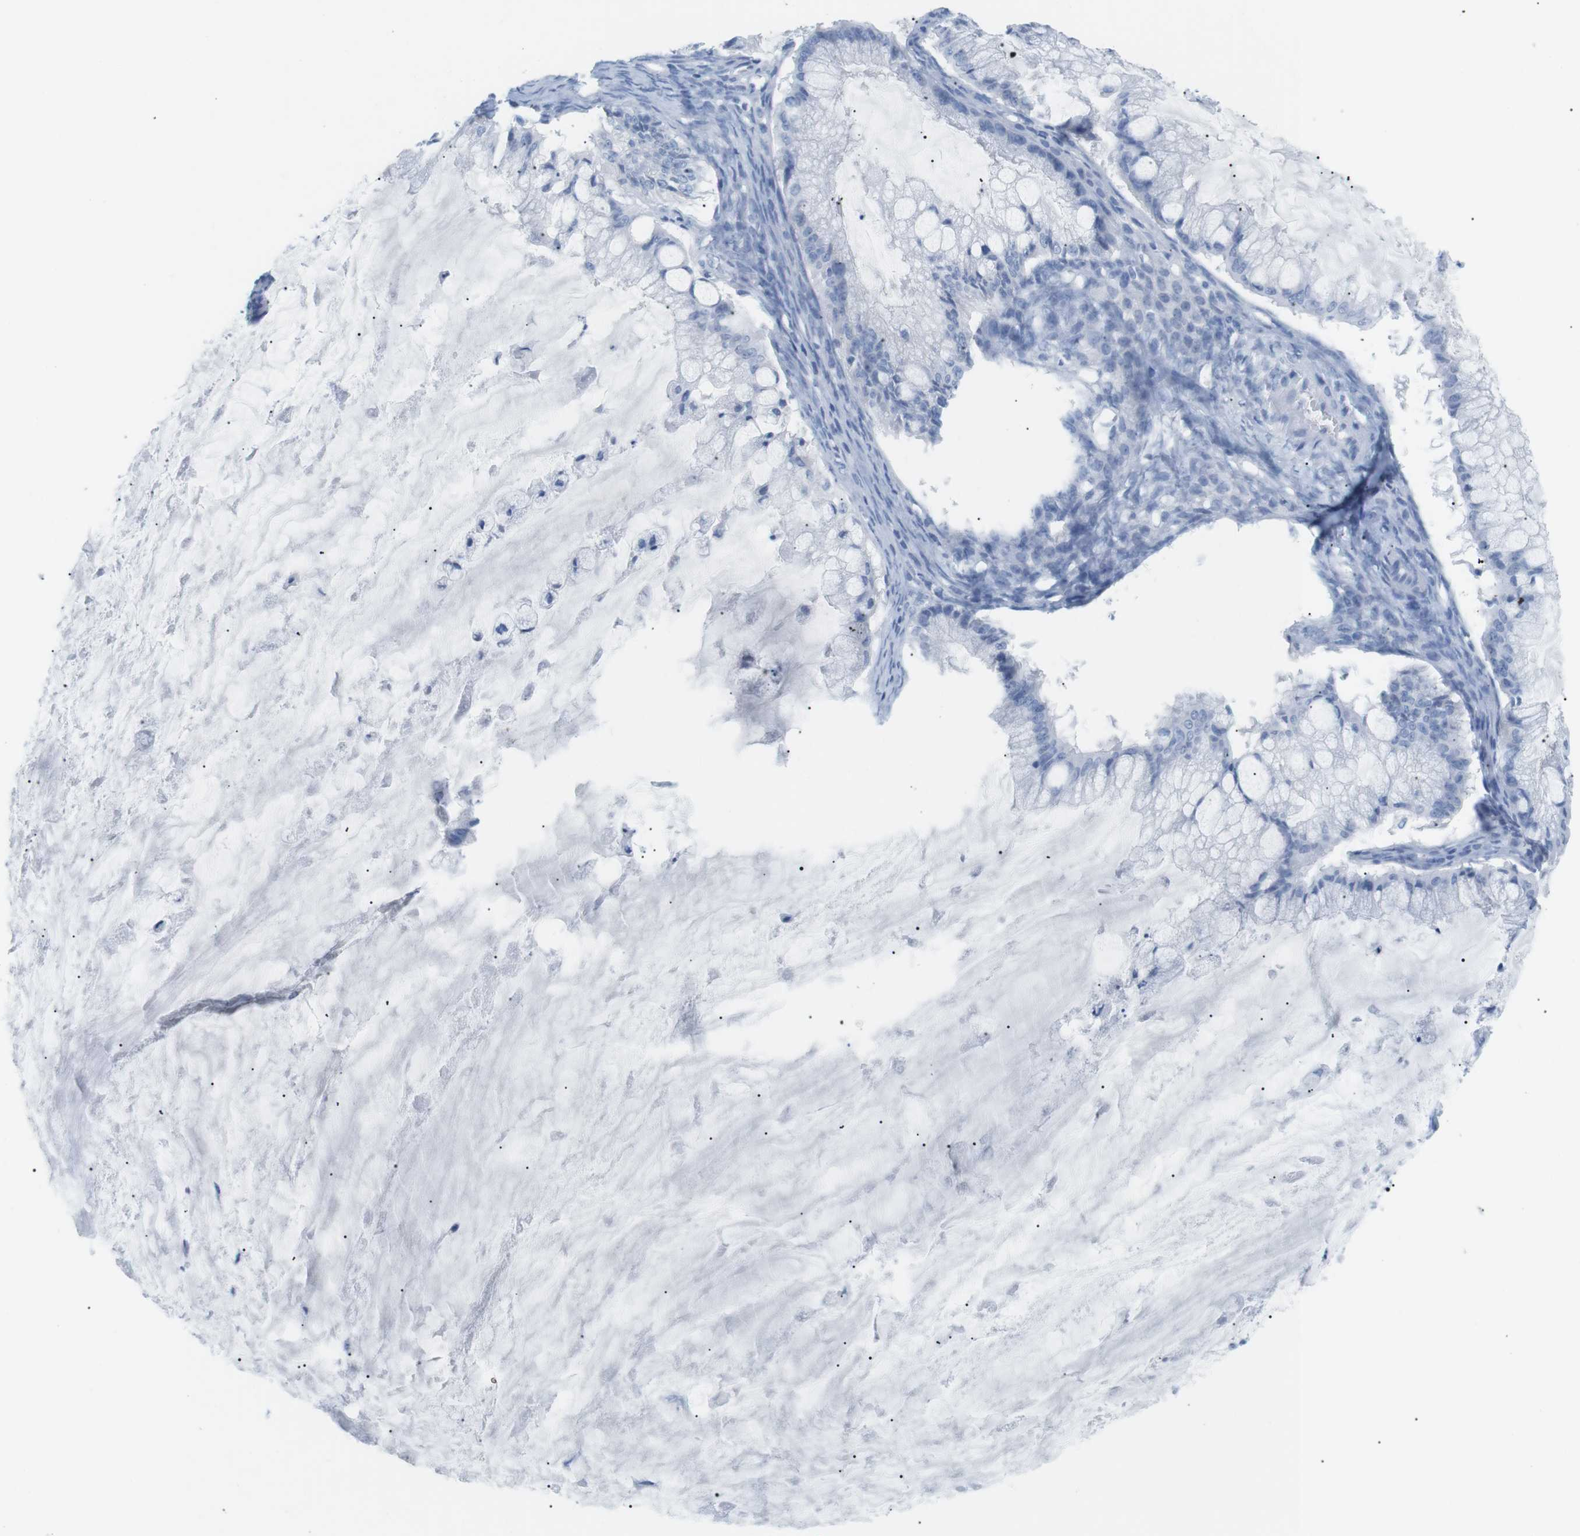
{"staining": {"intensity": "negative", "quantity": "none", "location": "none"}, "tissue": "ovarian cancer", "cell_type": "Tumor cells", "image_type": "cancer", "snomed": [{"axis": "morphology", "description": "Cystadenocarcinoma, mucinous, NOS"}, {"axis": "topography", "description": "Ovary"}], "caption": "IHC photomicrograph of ovarian cancer stained for a protein (brown), which demonstrates no positivity in tumor cells.", "gene": "HBG2", "patient": {"sex": "female", "age": 57}}